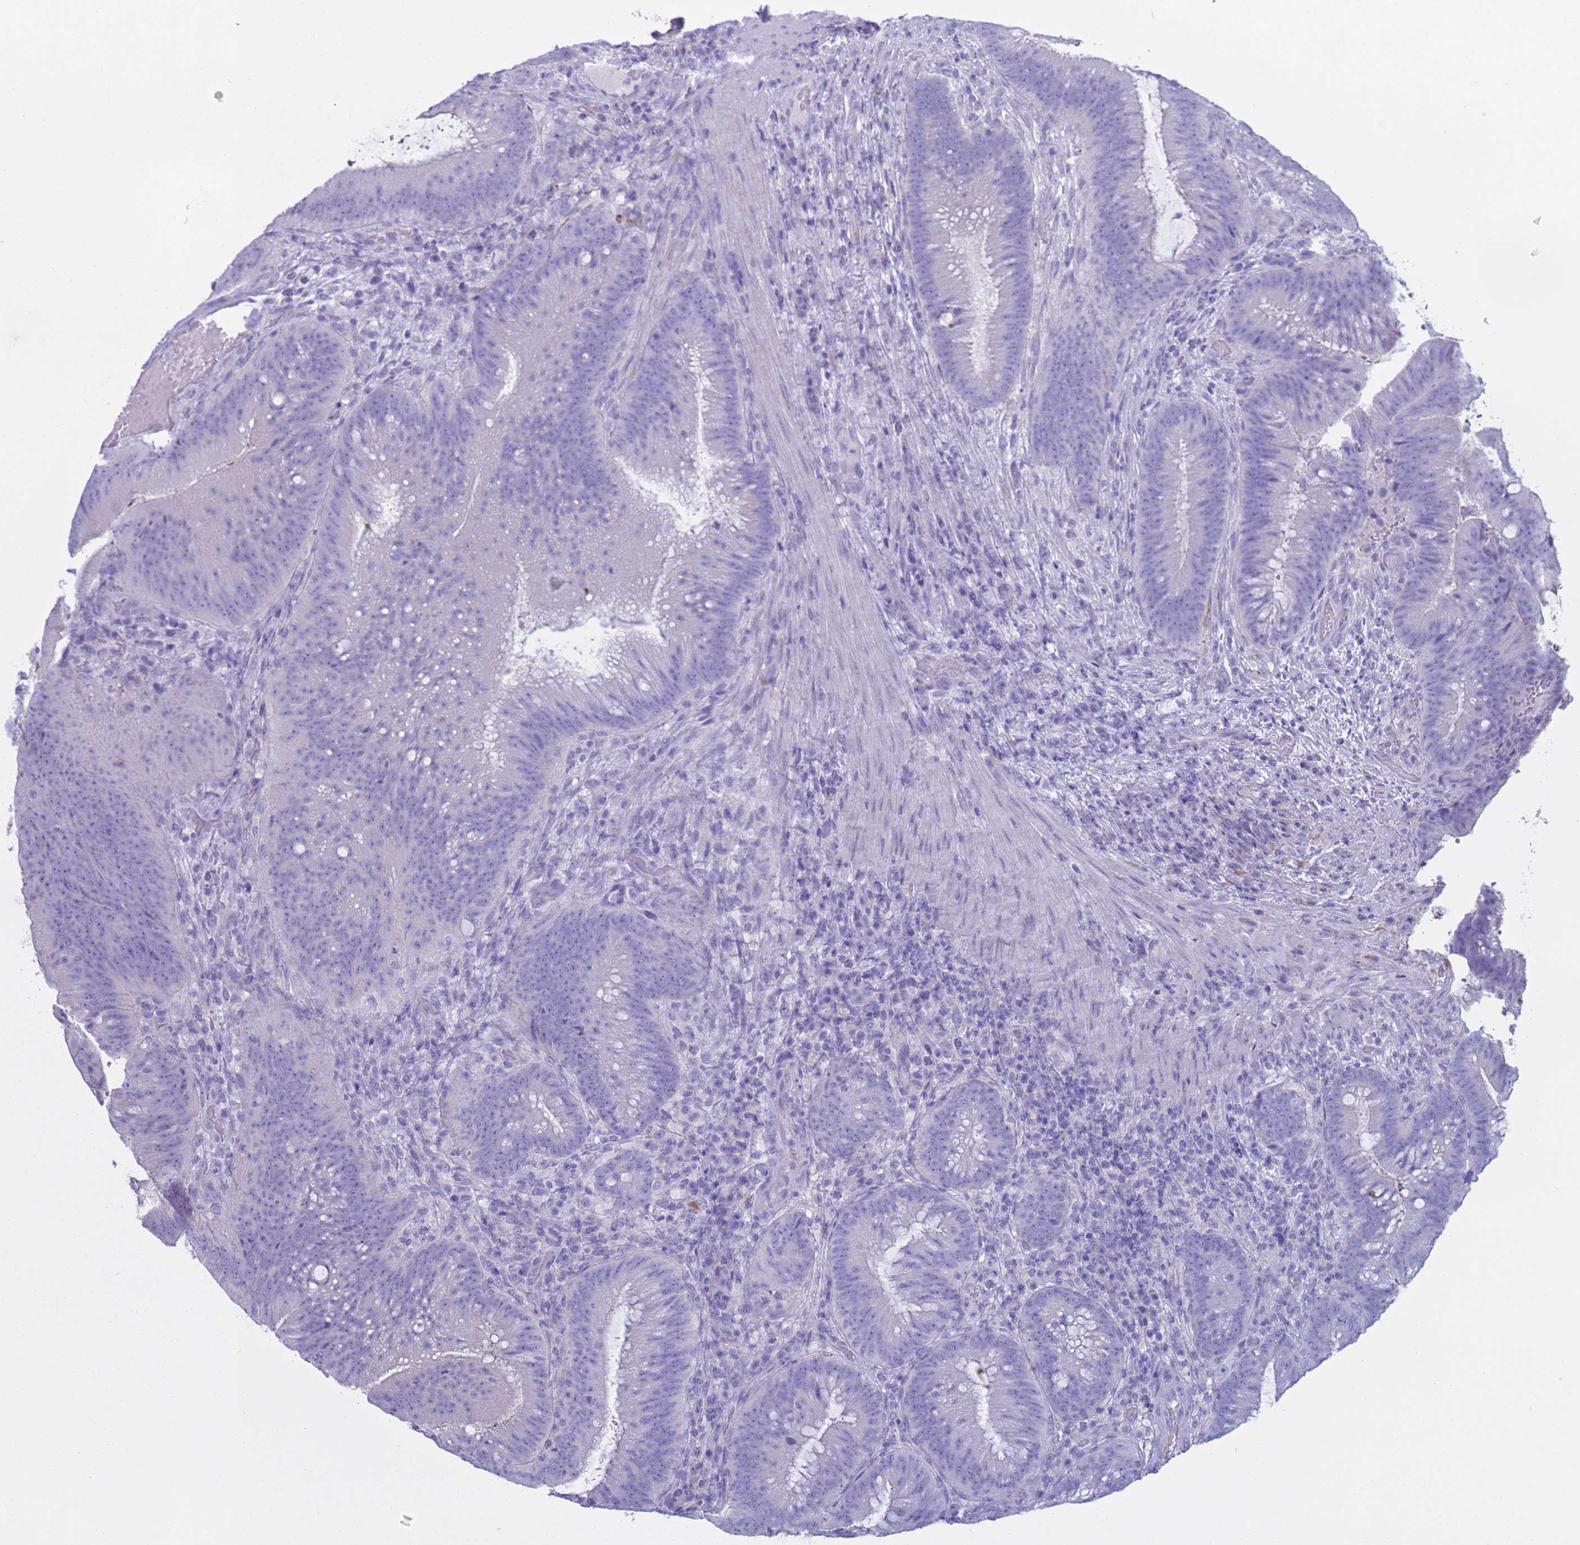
{"staining": {"intensity": "negative", "quantity": "none", "location": "none"}, "tissue": "colorectal cancer", "cell_type": "Tumor cells", "image_type": "cancer", "snomed": [{"axis": "morphology", "description": "Adenocarcinoma, NOS"}, {"axis": "topography", "description": "Colon"}], "caption": "Immunohistochemistry (IHC) of colorectal adenocarcinoma displays no positivity in tumor cells.", "gene": "CST4", "patient": {"sex": "female", "age": 43}}